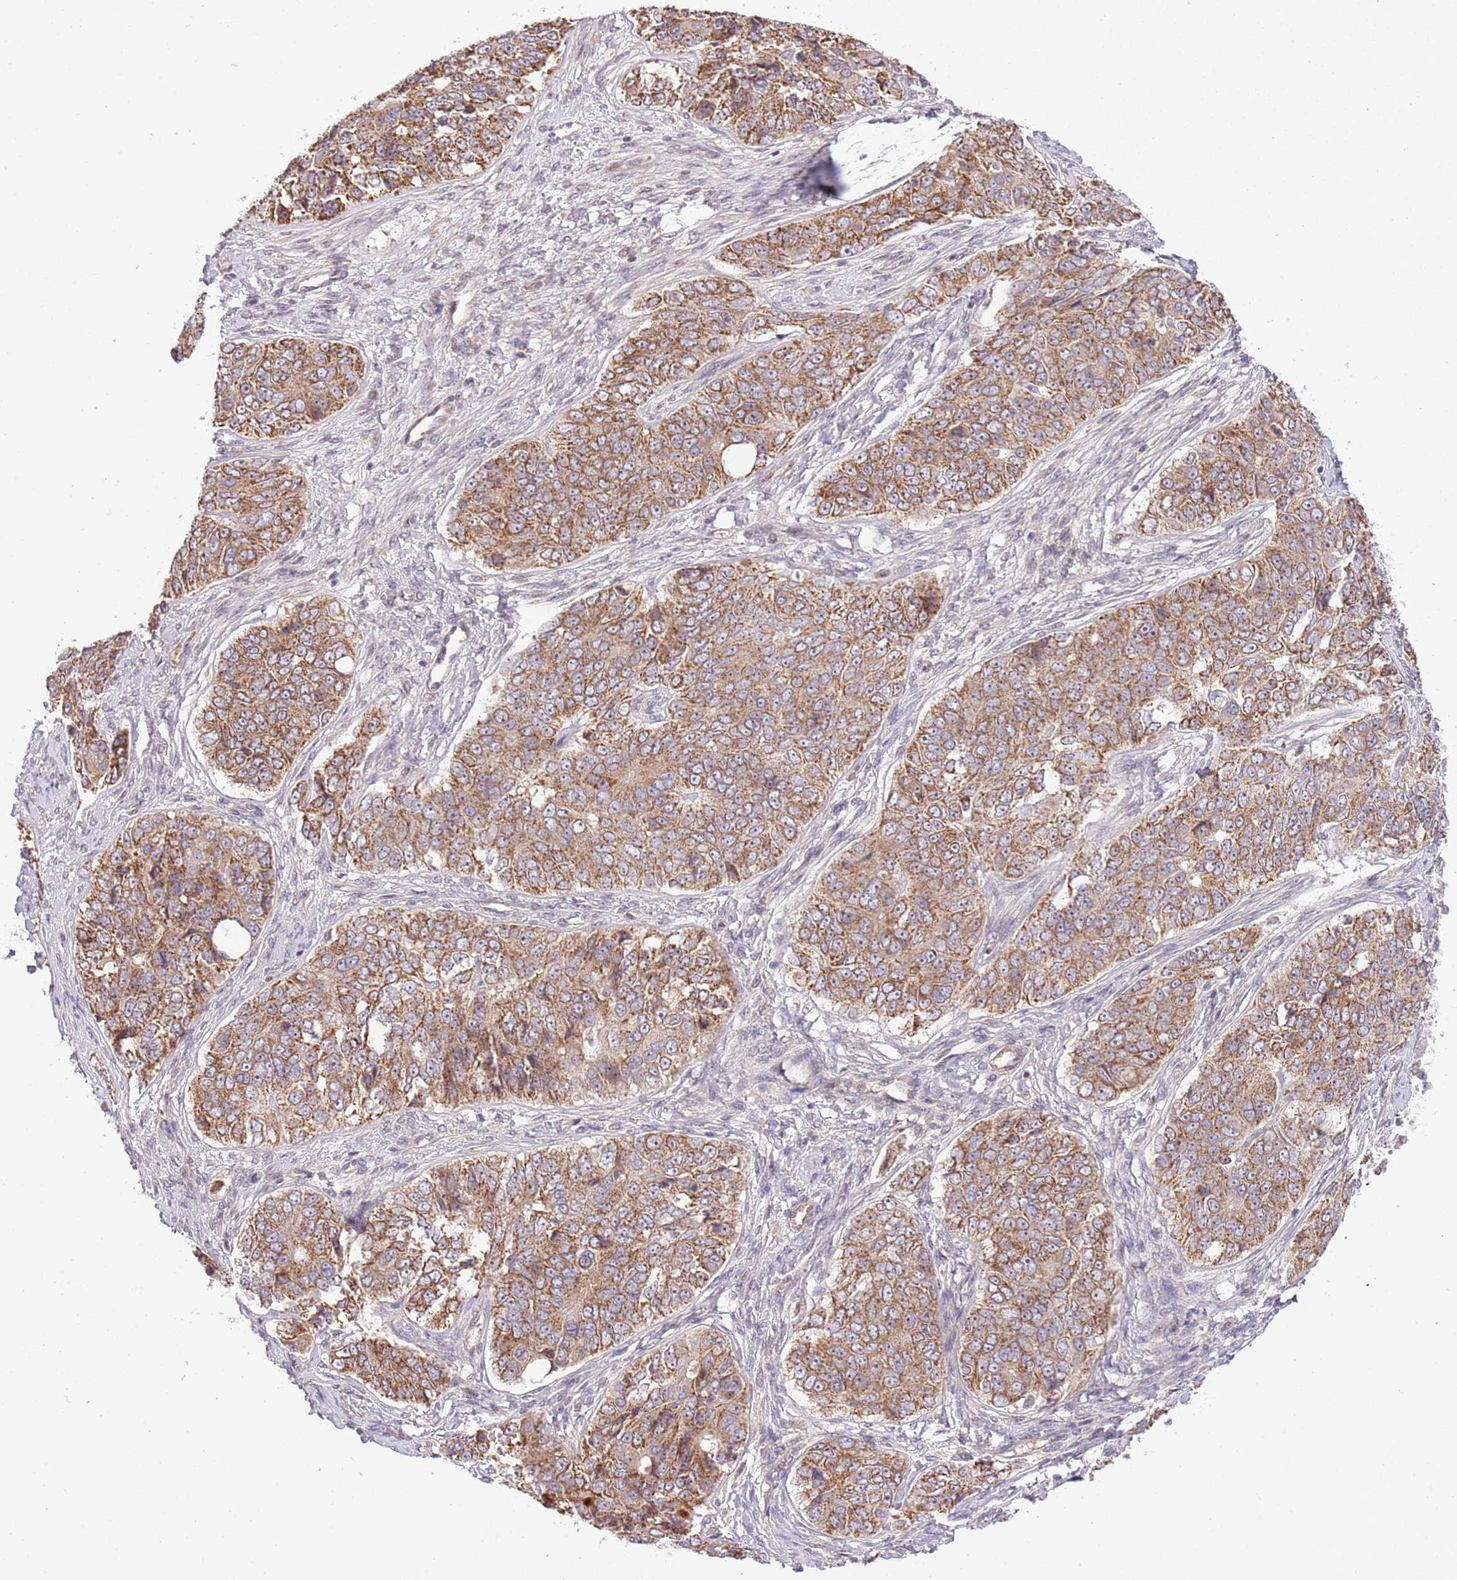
{"staining": {"intensity": "moderate", "quantity": ">75%", "location": "cytoplasmic/membranous"}, "tissue": "ovarian cancer", "cell_type": "Tumor cells", "image_type": "cancer", "snomed": [{"axis": "morphology", "description": "Carcinoma, endometroid"}, {"axis": "topography", "description": "Ovary"}], "caption": "Immunohistochemical staining of ovarian cancer (endometroid carcinoma) exhibits moderate cytoplasmic/membranous protein expression in approximately >75% of tumor cells. (Brightfield microscopy of DAB IHC at high magnification).", "gene": "CHD1", "patient": {"sex": "female", "age": 51}}